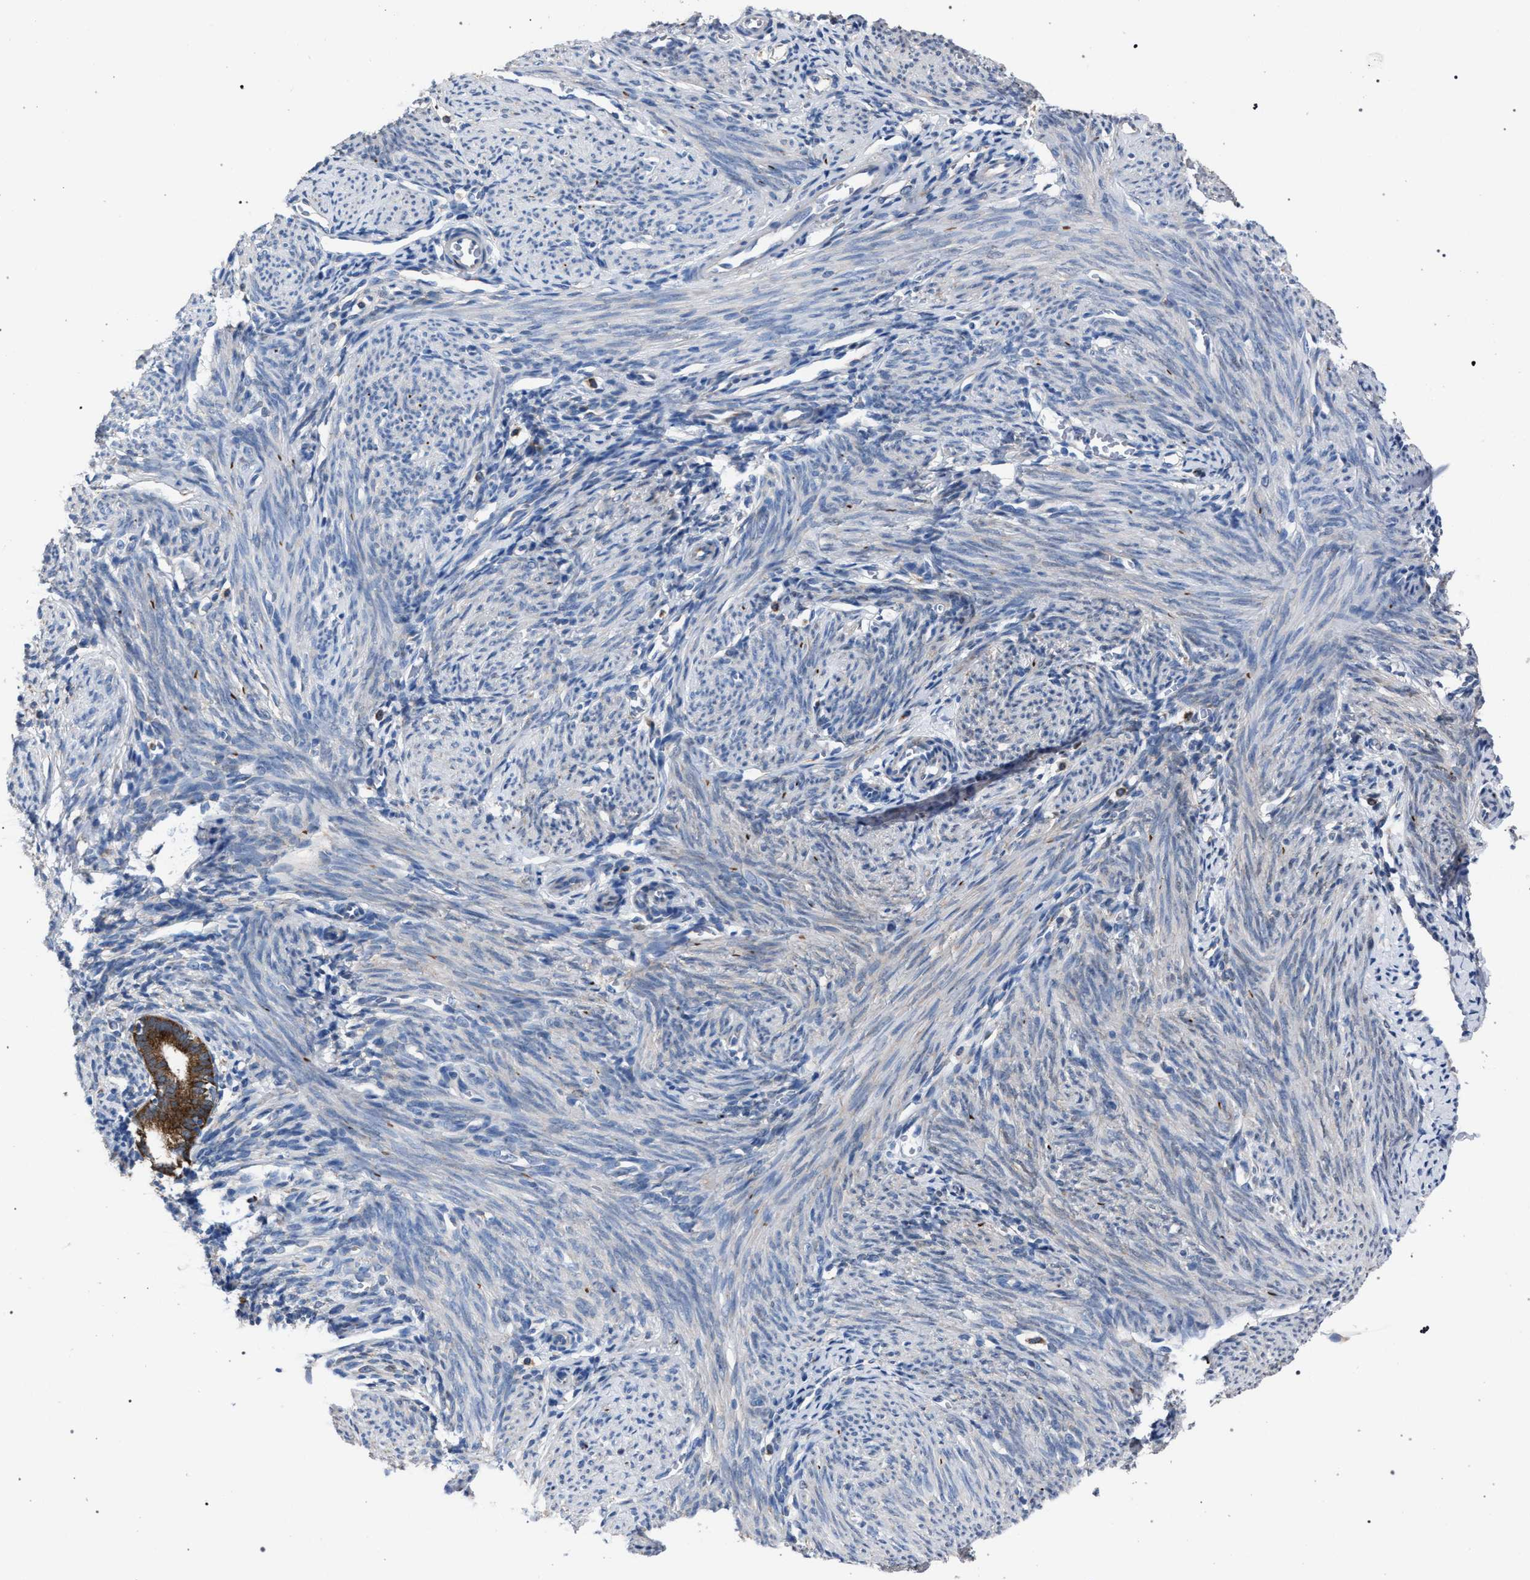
{"staining": {"intensity": "negative", "quantity": "none", "location": "none"}, "tissue": "endometrium", "cell_type": "Cells in endometrial stroma", "image_type": "normal", "snomed": [{"axis": "morphology", "description": "Normal tissue, NOS"}, {"axis": "morphology", "description": "Adenocarcinoma, NOS"}, {"axis": "topography", "description": "Endometrium"}], "caption": "IHC of benign endometrium demonstrates no expression in cells in endometrial stroma.", "gene": "CRYZ", "patient": {"sex": "female", "age": 57}}